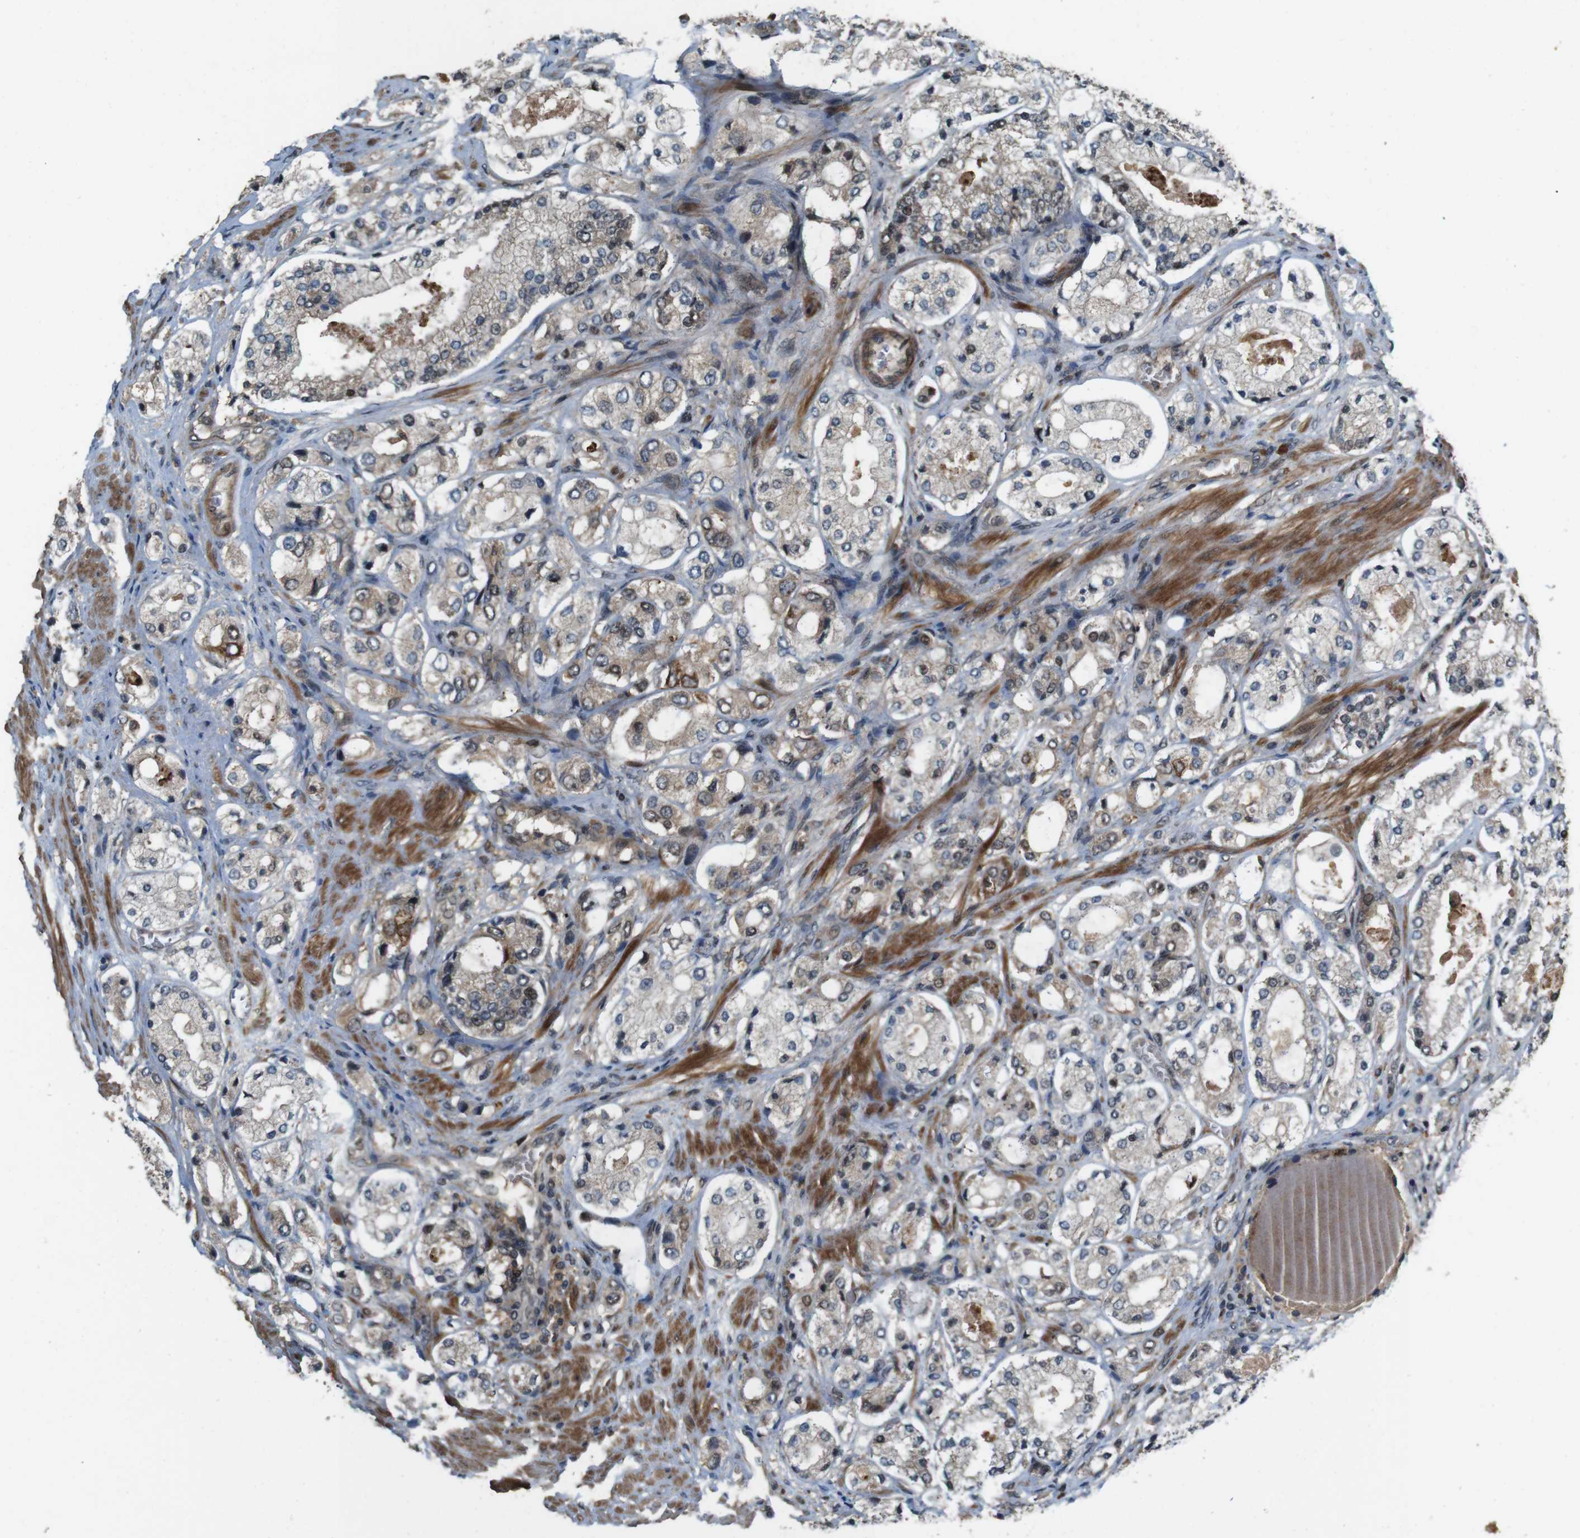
{"staining": {"intensity": "moderate", "quantity": "25%-75%", "location": "cytoplasmic/membranous,nuclear"}, "tissue": "prostate cancer", "cell_type": "Tumor cells", "image_type": "cancer", "snomed": [{"axis": "morphology", "description": "Adenocarcinoma, High grade"}, {"axis": "topography", "description": "Prostate"}], "caption": "Immunohistochemistry image of prostate cancer (adenocarcinoma (high-grade)) stained for a protein (brown), which demonstrates medium levels of moderate cytoplasmic/membranous and nuclear positivity in approximately 25%-75% of tumor cells.", "gene": "CDC34", "patient": {"sex": "male", "age": 65}}